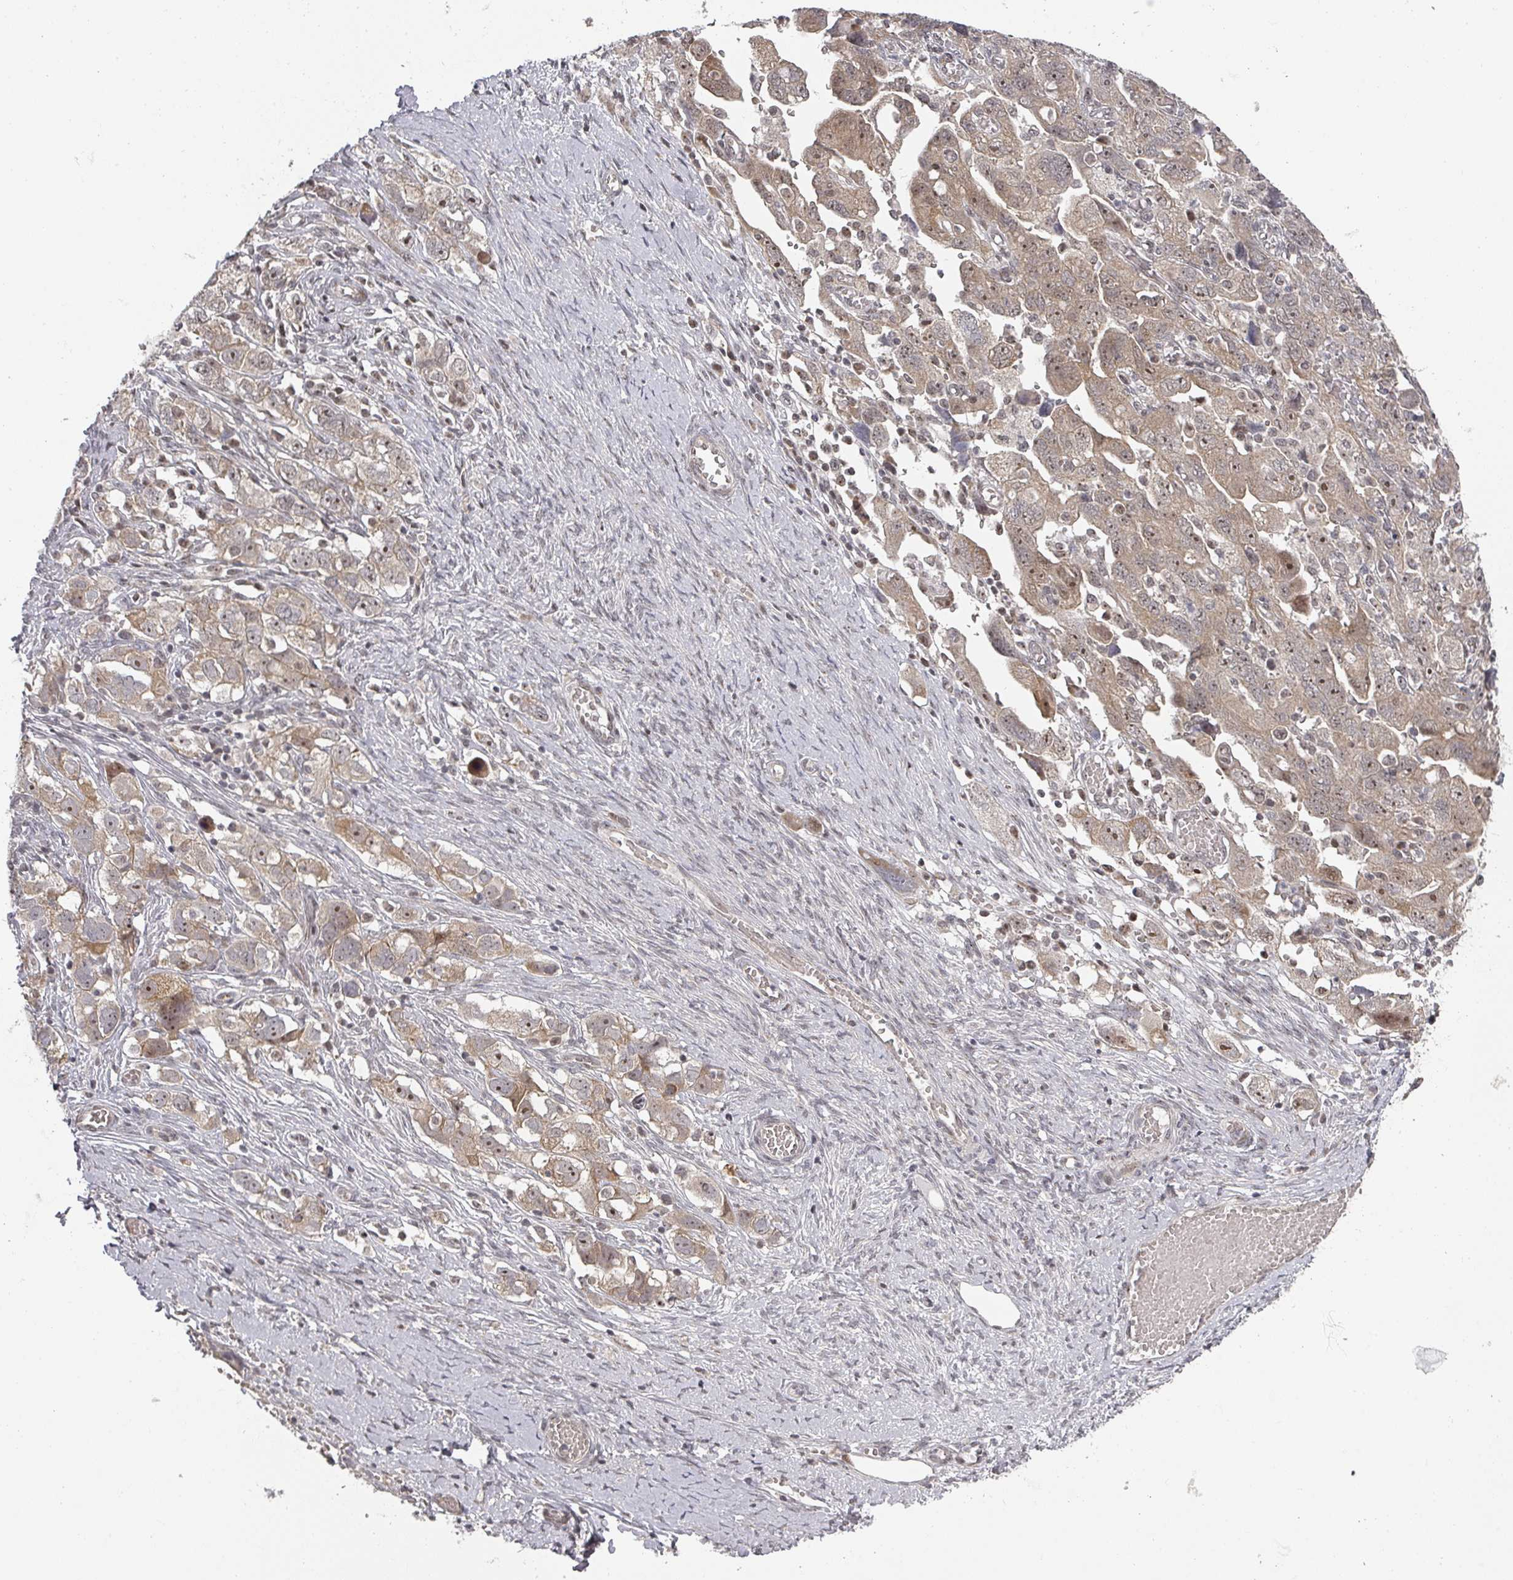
{"staining": {"intensity": "moderate", "quantity": "25%-75%", "location": "cytoplasmic/membranous,nuclear"}, "tissue": "ovarian cancer", "cell_type": "Tumor cells", "image_type": "cancer", "snomed": [{"axis": "morphology", "description": "Carcinoma, NOS"}, {"axis": "morphology", "description": "Cystadenocarcinoma, serous, NOS"}, {"axis": "topography", "description": "Ovary"}], "caption": "IHC (DAB) staining of ovarian cancer (carcinoma) exhibits moderate cytoplasmic/membranous and nuclear protein expression in about 25%-75% of tumor cells. The staining was performed using DAB to visualize the protein expression in brown, while the nuclei were stained in blue with hematoxylin (Magnification: 20x).", "gene": "KIF1C", "patient": {"sex": "female", "age": 69}}